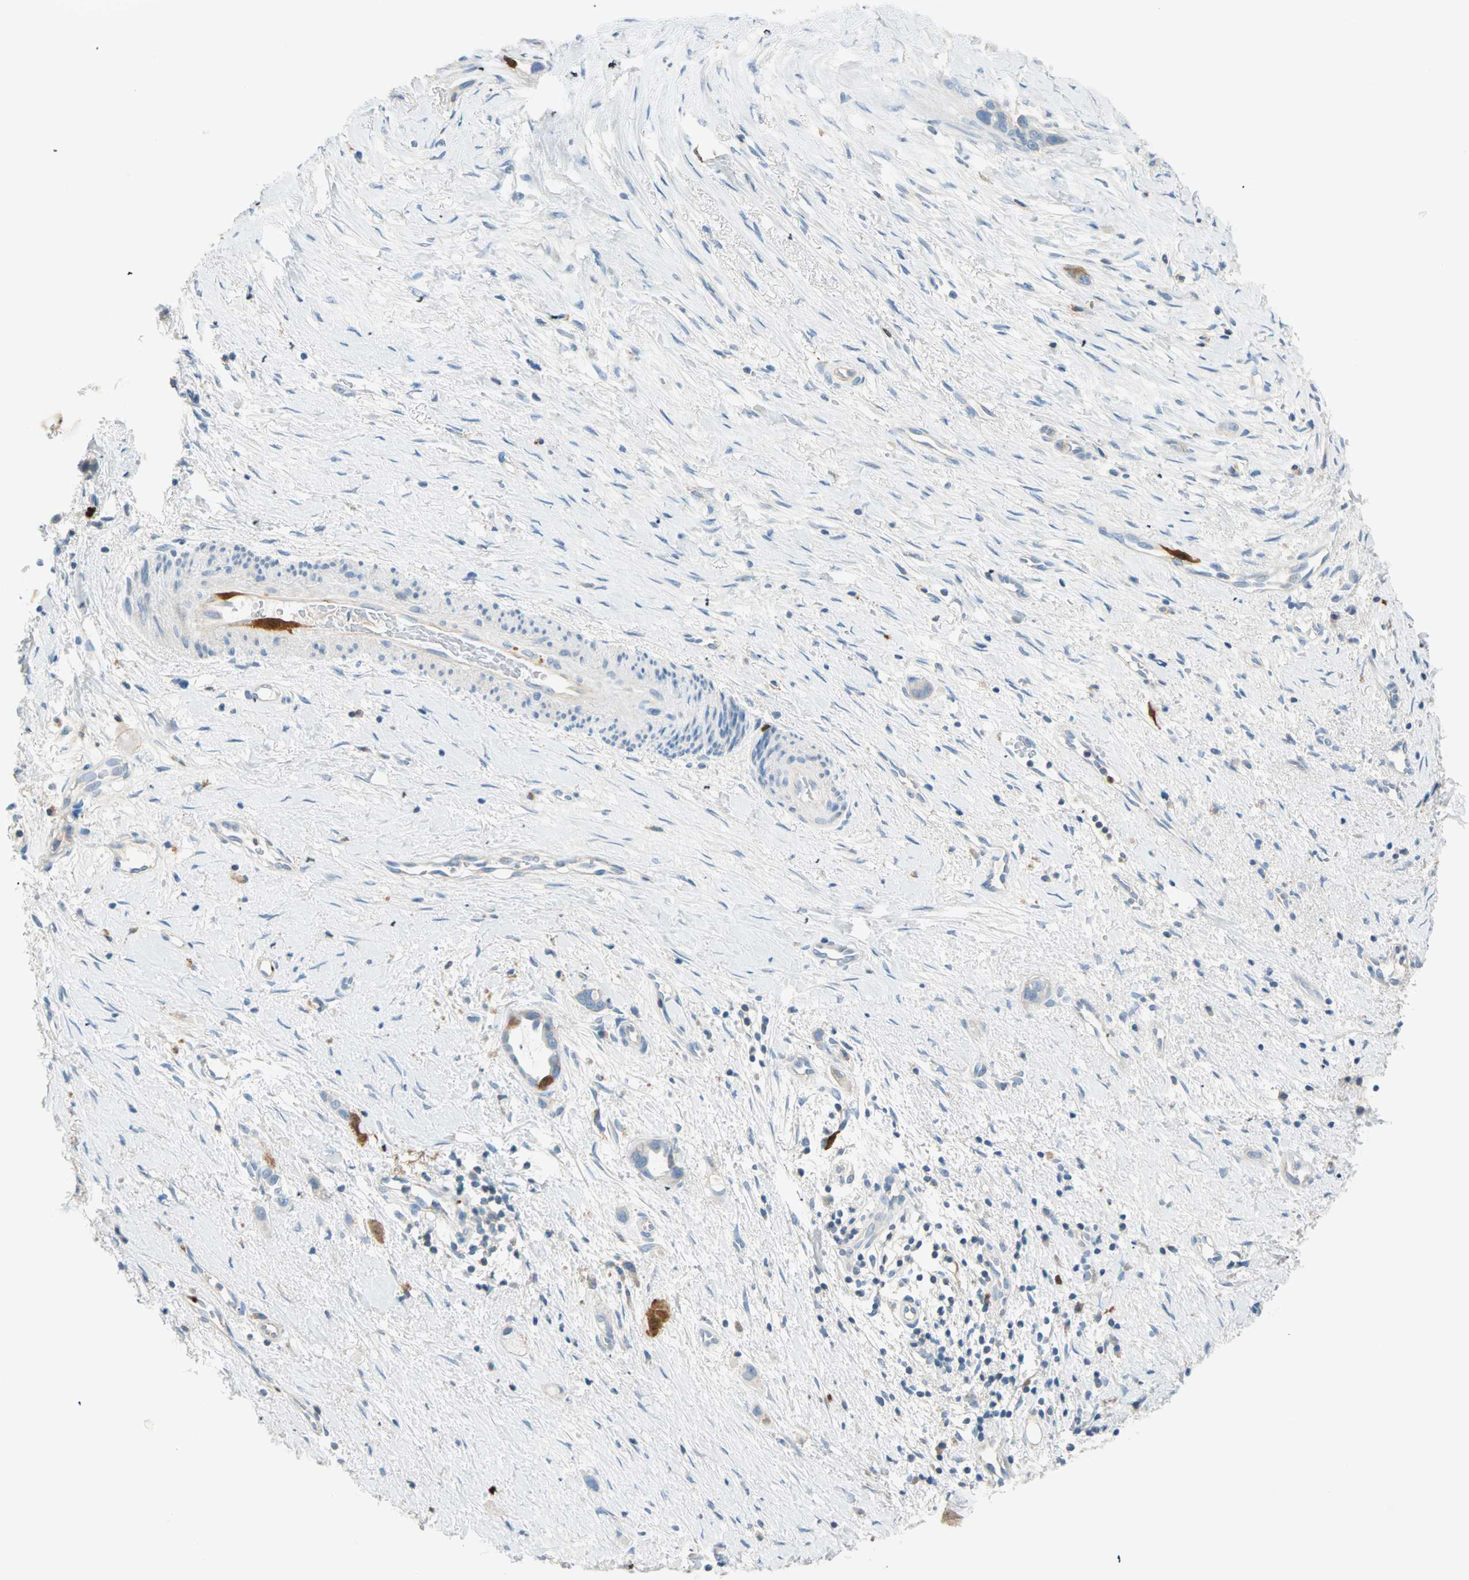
{"staining": {"intensity": "negative", "quantity": "none", "location": "none"}, "tissue": "liver cancer", "cell_type": "Tumor cells", "image_type": "cancer", "snomed": [{"axis": "morphology", "description": "Cholangiocarcinoma"}, {"axis": "topography", "description": "Liver"}], "caption": "There is no significant expression in tumor cells of liver cholangiocarcinoma.", "gene": "PTTG1", "patient": {"sex": "female", "age": 65}}